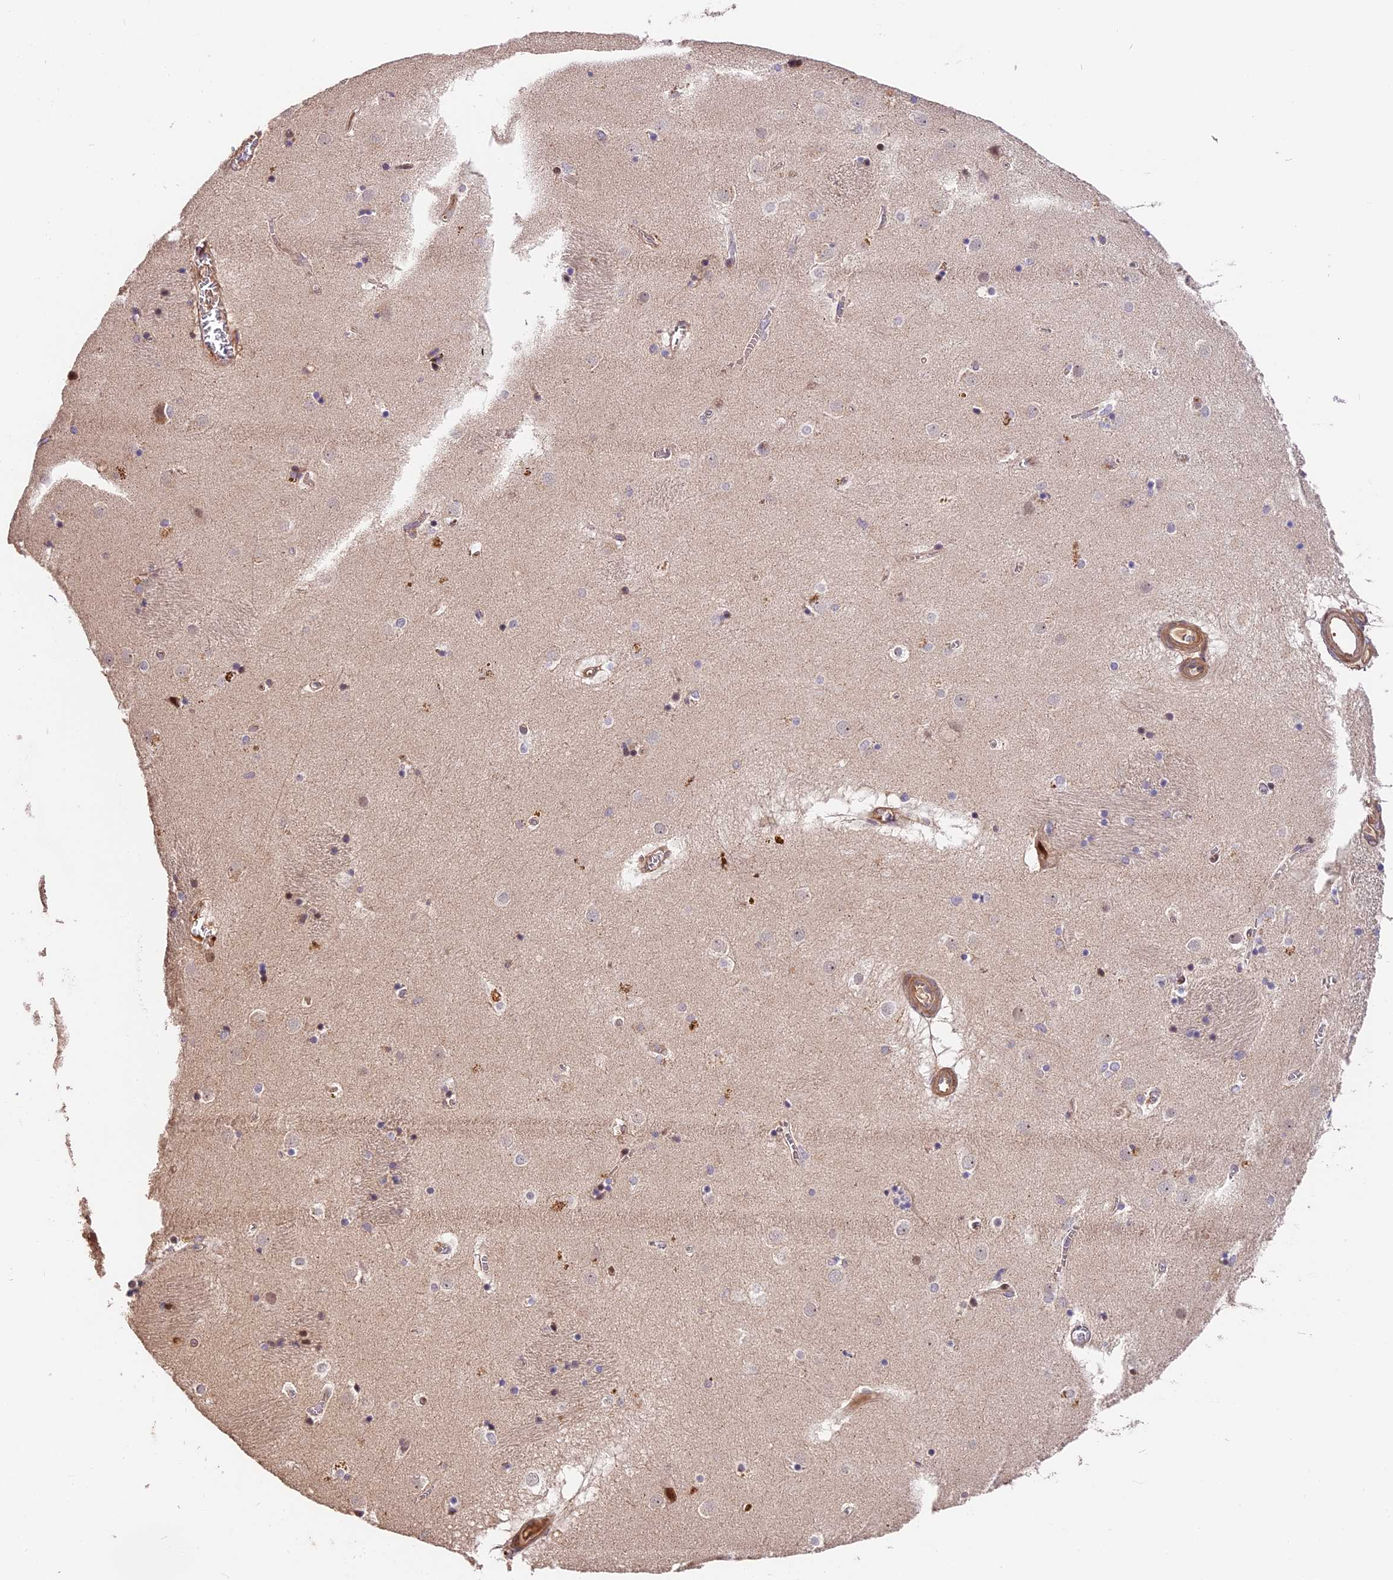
{"staining": {"intensity": "weak", "quantity": "<25%", "location": "nuclear"}, "tissue": "caudate", "cell_type": "Glial cells", "image_type": "normal", "snomed": [{"axis": "morphology", "description": "Normal tissue, NOS"}, {"axis": "topography", "description": "Lateral ventricle wall"}], "caption": "IHC photomicrograph of unremarkable caudate: caudate stained with DAB (3,3'-diaminobenzidine) exhibits no significant protein positivity in glial cells.", "gene": "ARHGAP17", "patient": {"sex": "male", "age": 70}}